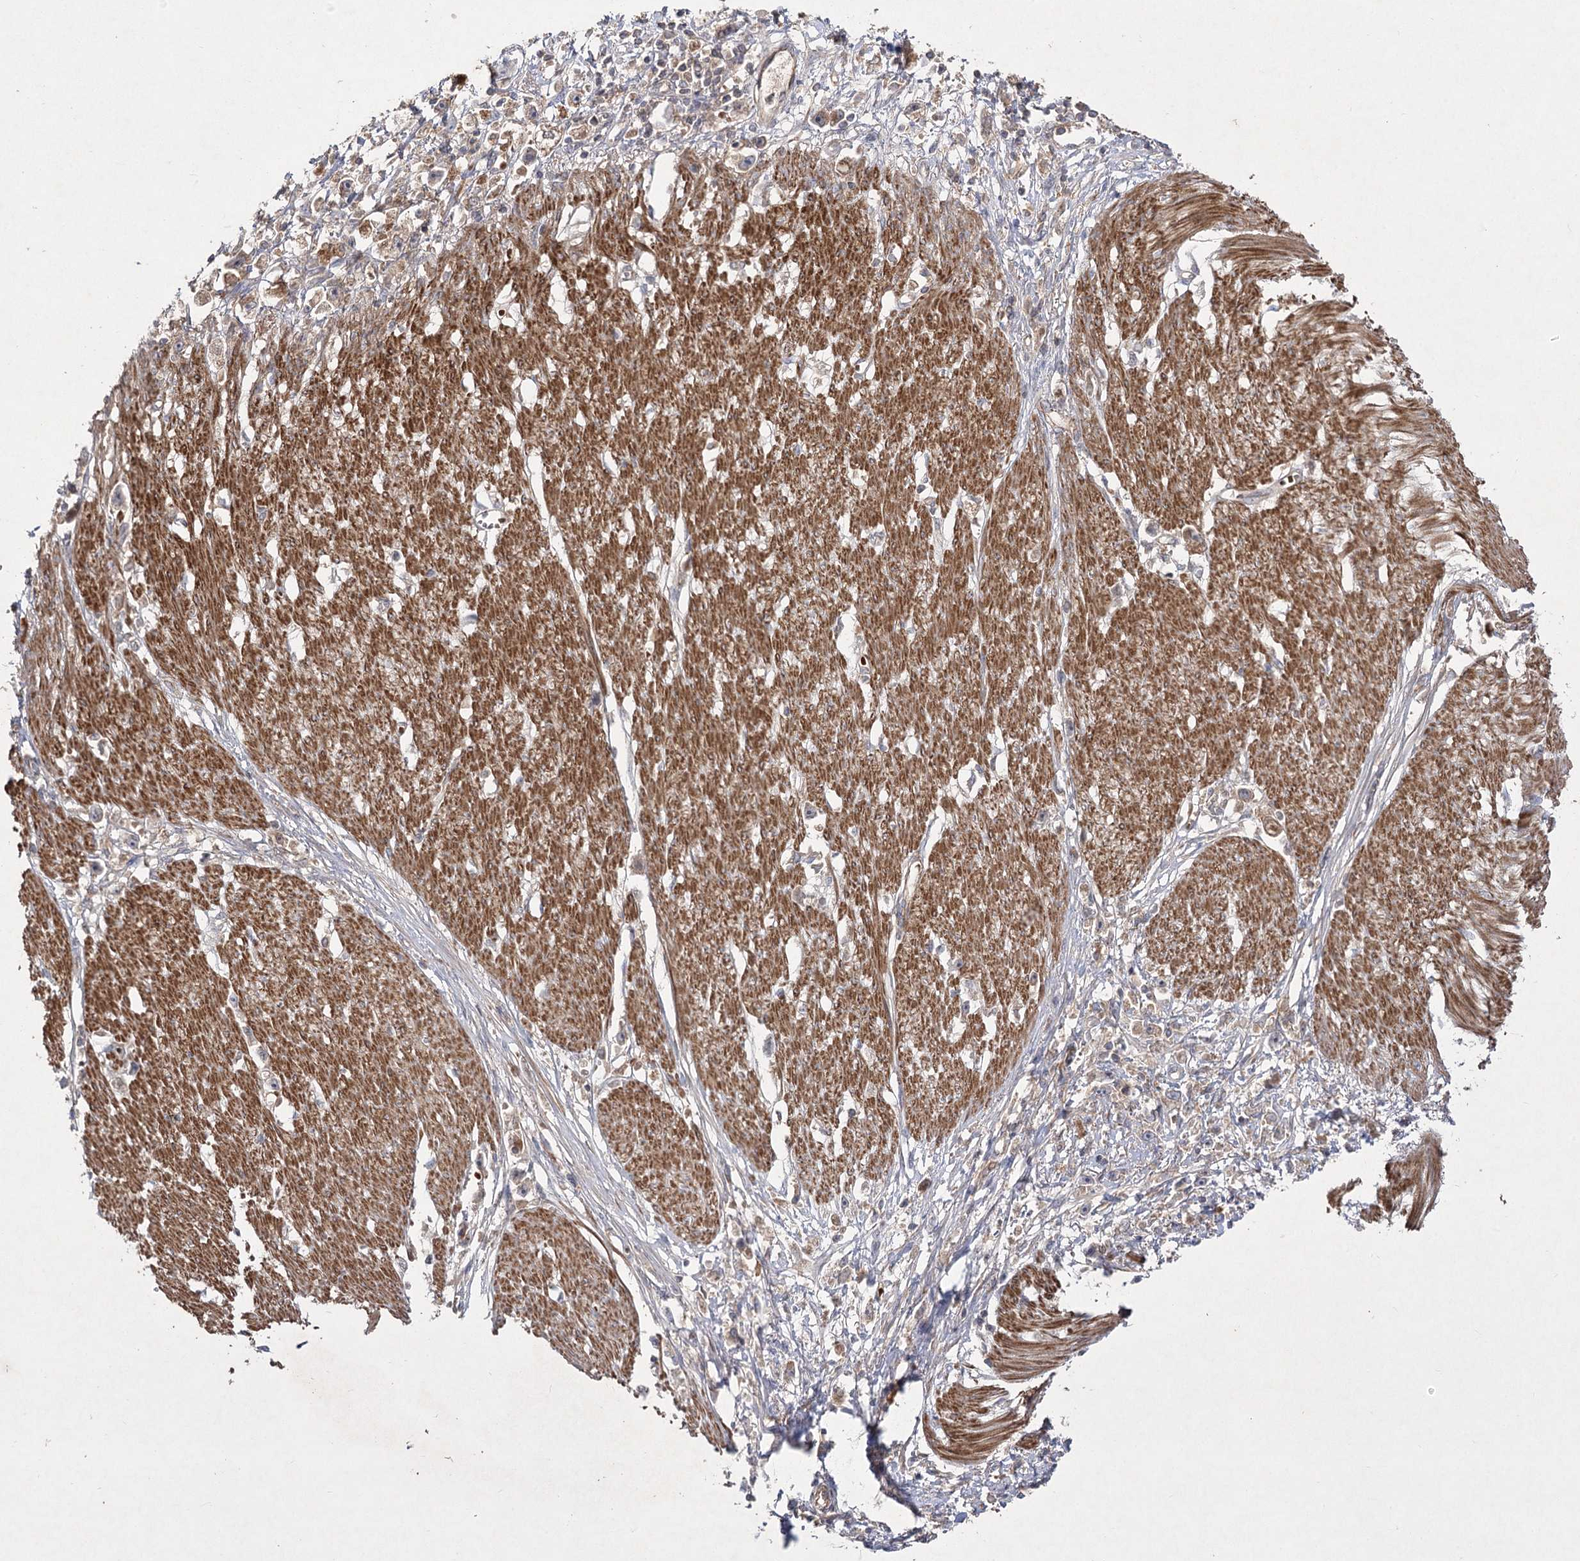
{"staining": {"intensity": "moderate", "quantity": ">75%", "location": "cytoplasmic/membranous"}, "tissue": "stomach cancer", "cell_type": "Tumor cells", "image_type": "cancer", "snomed": [{"axis": "morphology", "description": "Adenocarcinoma, NOS"}, {"axis": "topography", "description": "Stomach"}], "caption": "Adenocarcinoma (stomach) was stained to show a protein in brown. There is medium levels of moderate cytoplasmic/membranous positivity in approximately >75% of tumor cells. (DAB = brown stain, brightfield microscopy at high magnification).", "gene": "KIAA0825", "patient": {"sex": "female", "age": 59}}